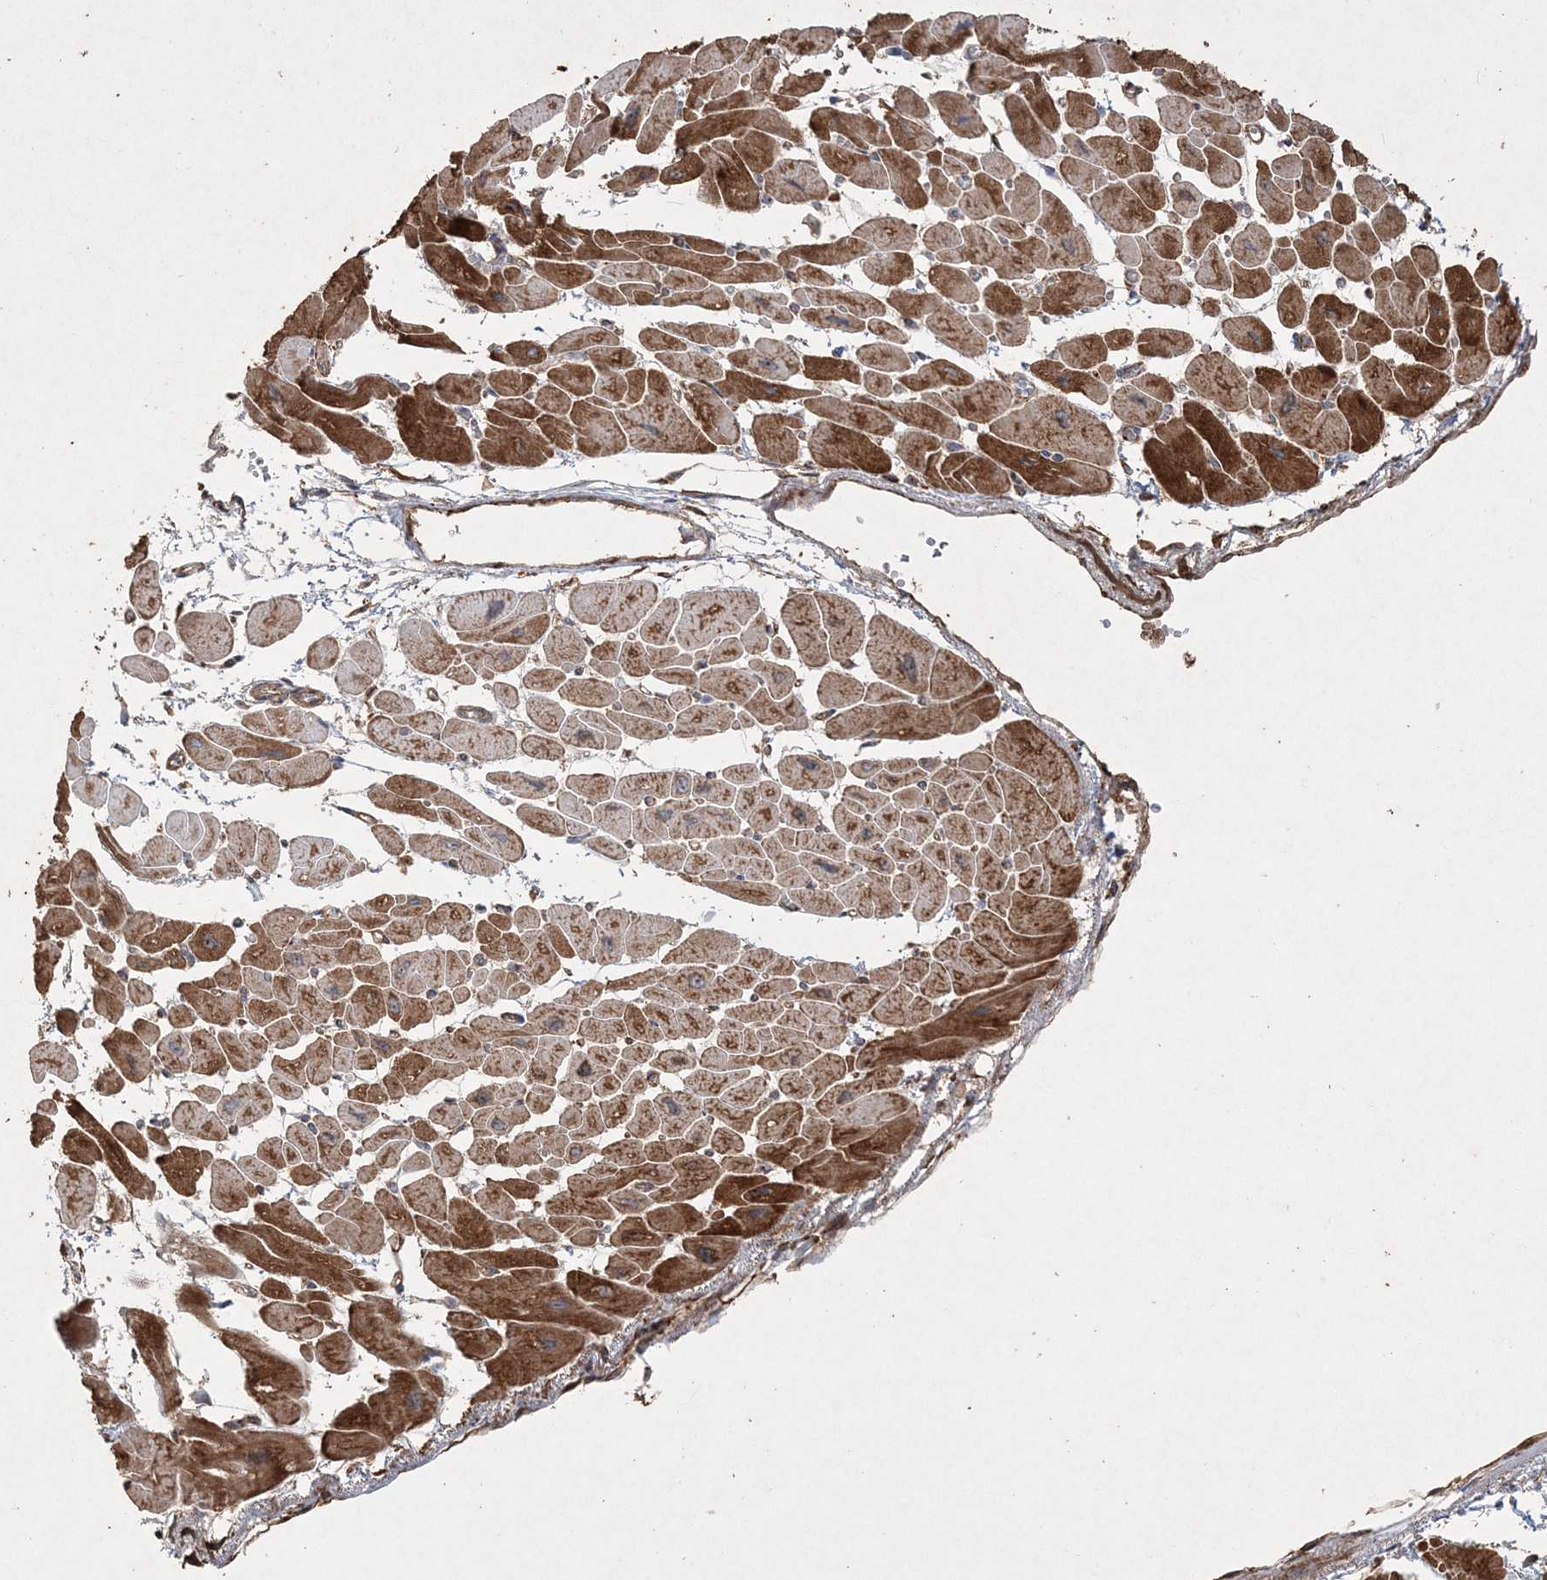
{"staining": {"intensity": "strong", "quantity": ">75%", "location": "cytoplasmic/membranous"}, "tissue": "heart muscle", "cell_type": "Cardiomyocytes", "image_type": "normal", "snomed": [{"axis": "morphology", "description": "Normal tissue, NOS"}, {"axis": "topography", "description": "Heart"}], "caption": "Protein expression analysis of normal human heart muscle reveals strong cytoplasmic/membranous staining in about >75% of cardiomyocytes.", "gene": "TTC7A", "patient": {"sex": "female", "age": 54}}